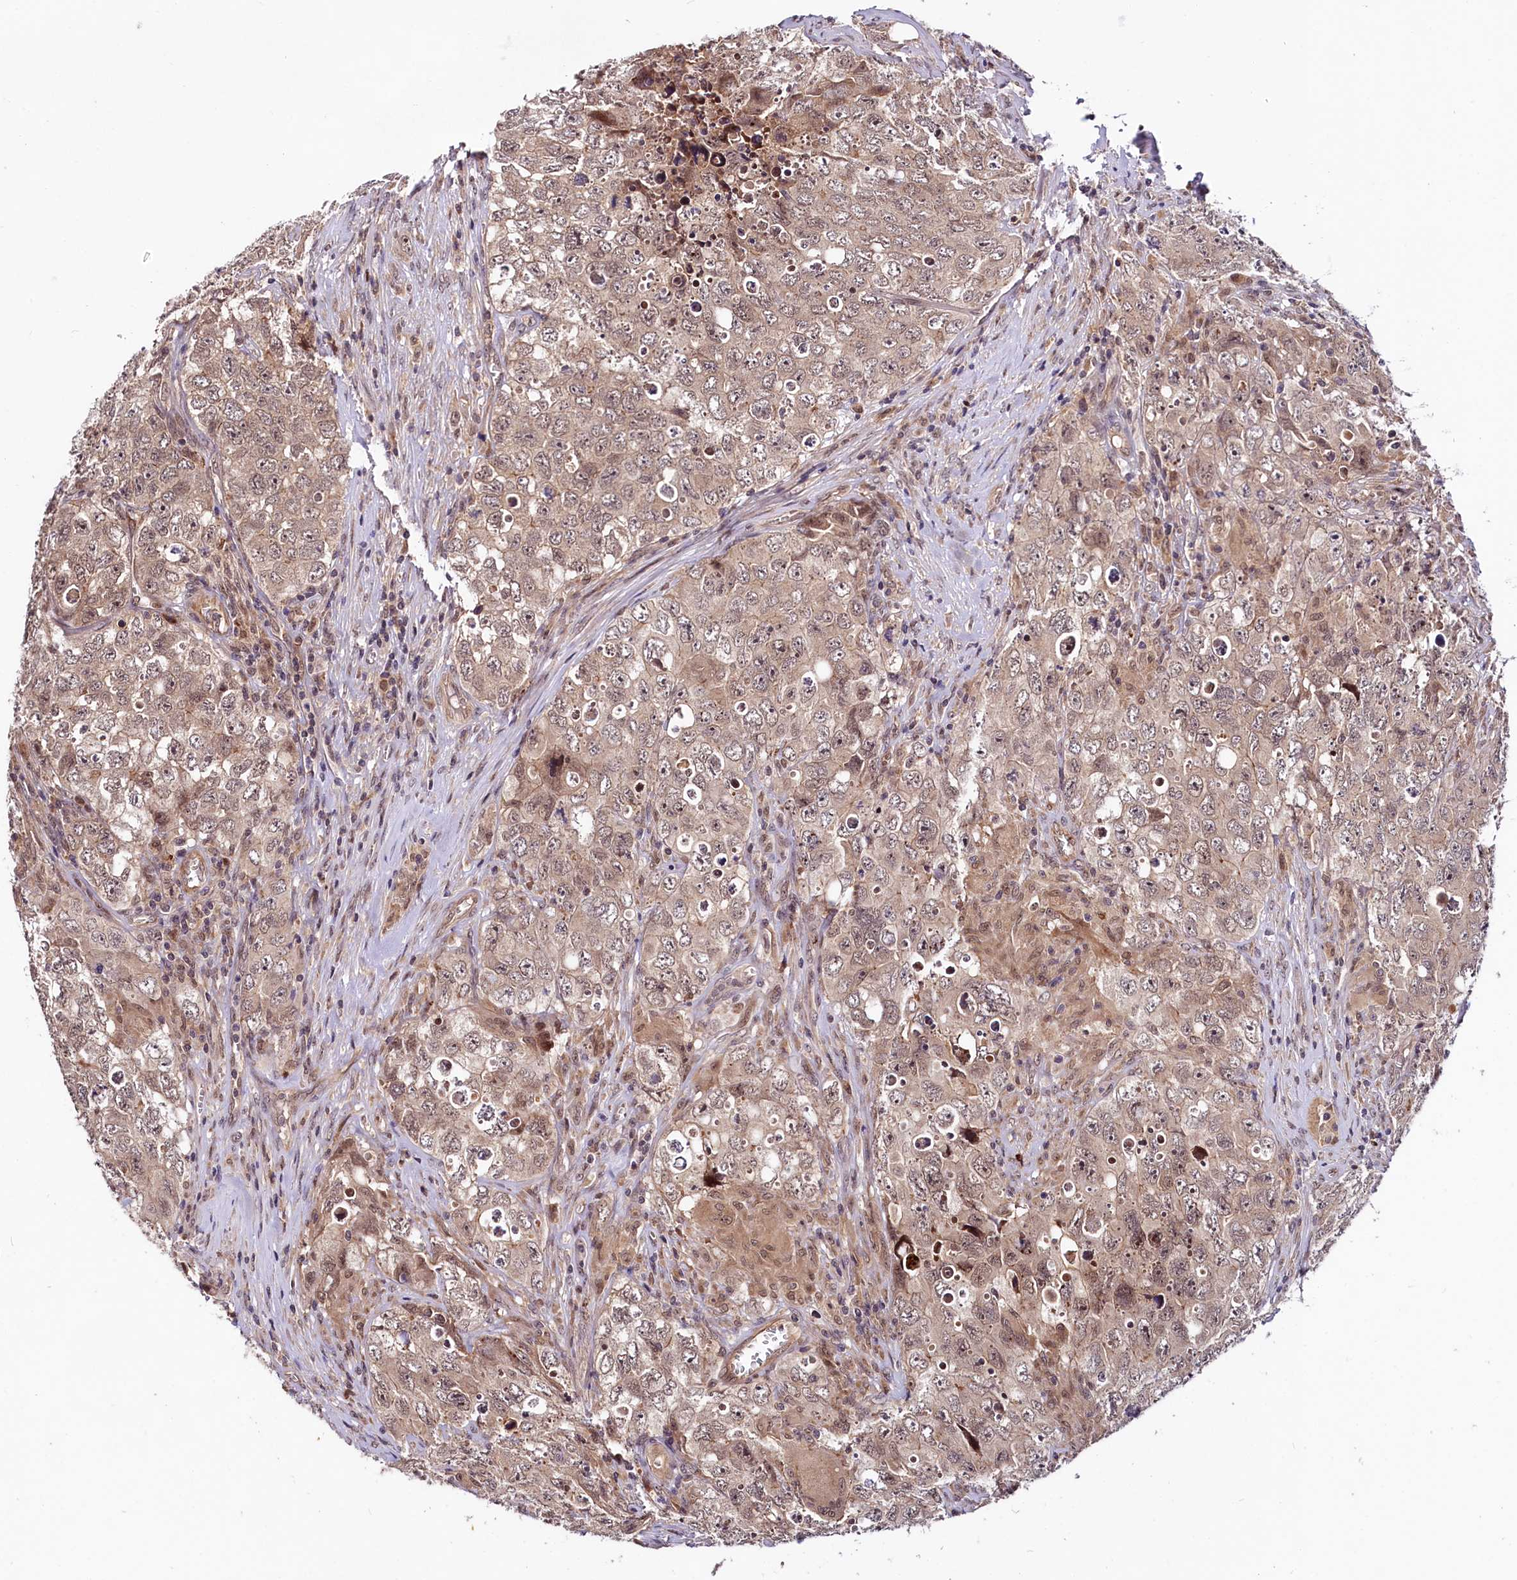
{"staining": {"intensity": "weak", "quantity": ">75%", "location": "cytoplasmic/membranous,nuclear"}, "tissue": "testis cancer", "cell_type": "Tumor cells", "image_type": "cancer", "snomed": [{"axis": "morphology", "description": "Seminoma, NOS"}, {"axis": "morphology", "description": "Carcinoma, Embryonal, NOS"}, {"axis": "topography", "description": "Testis"}], "caption": "Immunohistochemistry (IHC) staining of testis cancer, which reveals low levels of weak cytoplasmic/membranous and nuclear staining in about >75% of tumor cells indicating weak cytoplasmic/membranous and nuclear protein positivity. The staining was performed using DAB (3,3'-diaminobenzidine) (brown) for protein detection and nuclei were counterstained in hematoxylin (blue).", "gene": "UBE3A", "patient": {"sex": "male", "age": 43}}